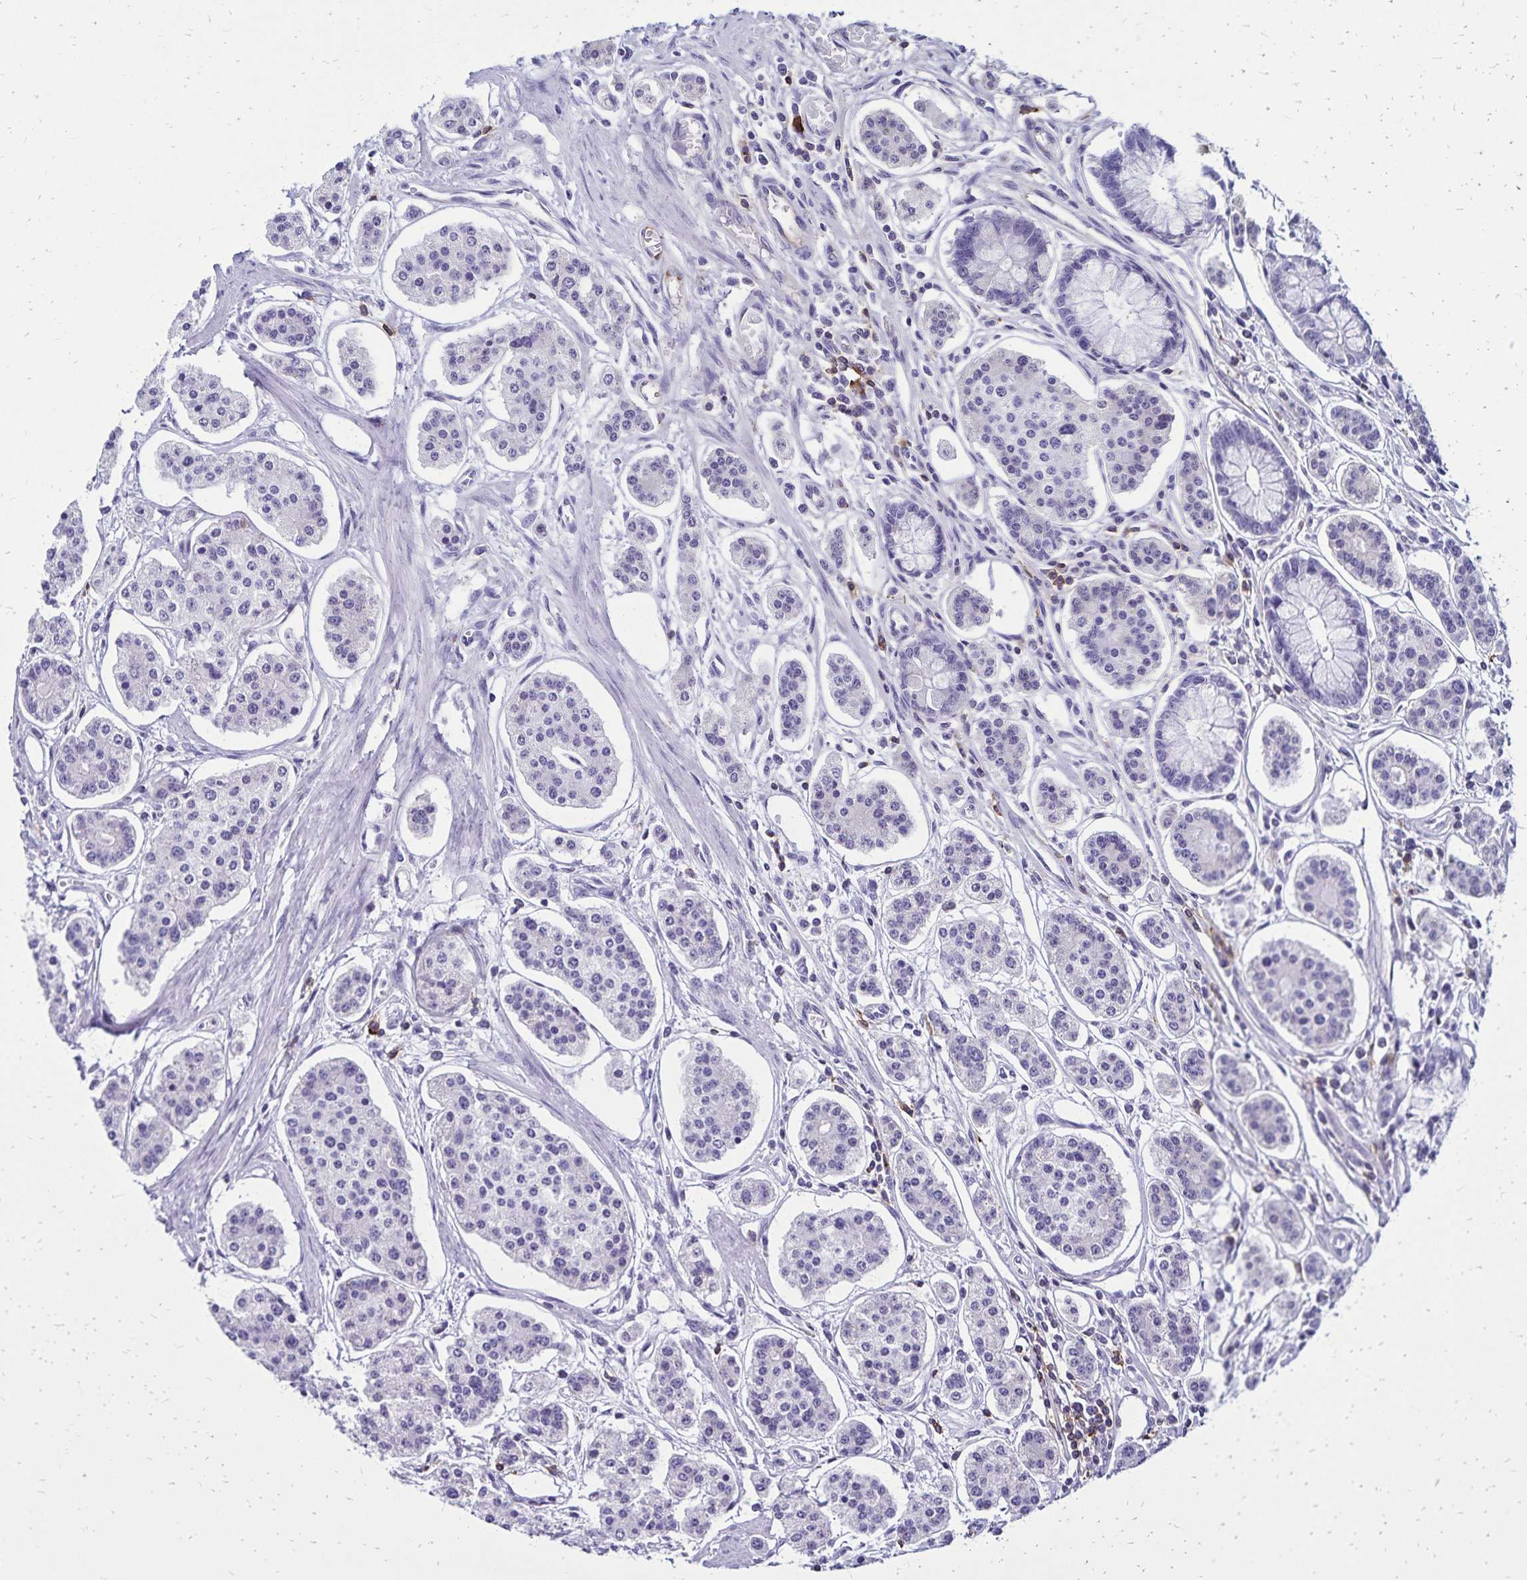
{"staining": {"intensity": "negative", "quantity": "none", "location": "none"}, "tissue": "carcinoid", "cell_type": "Tumor cells", "image_type": "cancer", "snomed": [{"axis": "morphology", "description": "Carcinoid, malignant, NOS"}, {"axis": "topography", "description": "Small intestine"}], "caption": "Tumor cells are negative for brown protein staining in carcinoid (malignant). (DAB immunohistochemistry with hematoxylin counter stain).", "gene": "CD27", "patient": {"sex": "female", "age": 65}}